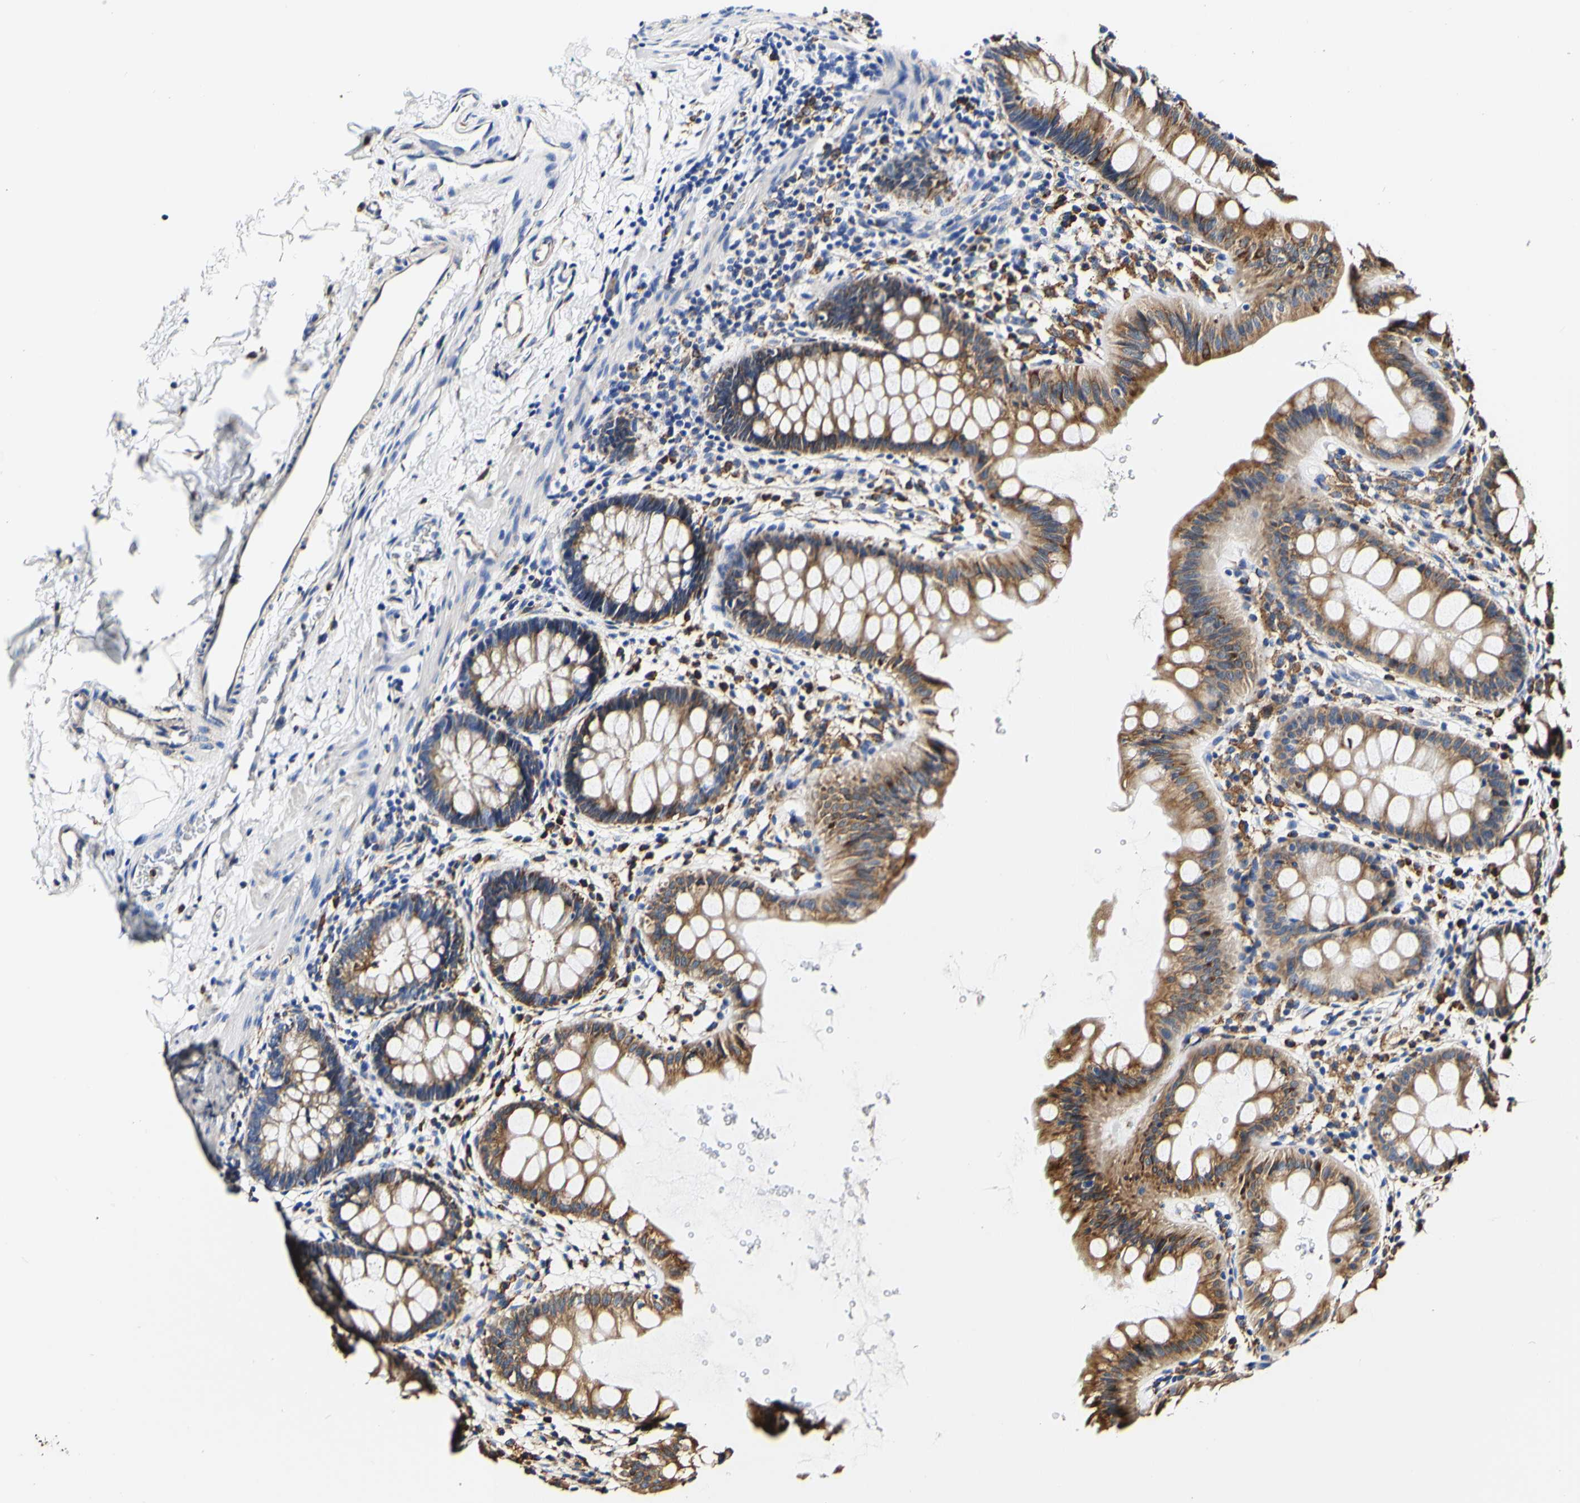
{"staining": {"intensity": "moderate", "quantity": ">75%", "location": "cytoplasmic/membranous"}, "tissue": "rectum", "cell_type": "Glandular cells", "image_type": "normal", "snomed": [{"axis": "morphology", "description": "Normal tissue, NOS"}, {"axis": "topography", "description": "Rectum"}], "caption": "This photomicrograph displays immunohistochemistry staining of benign rectum, with medium moderate cytoplasmic/membranous expression in about >75% of glandular cells.", "gene": "P4HB", "patient": {"sex": "female", "age": 24}}